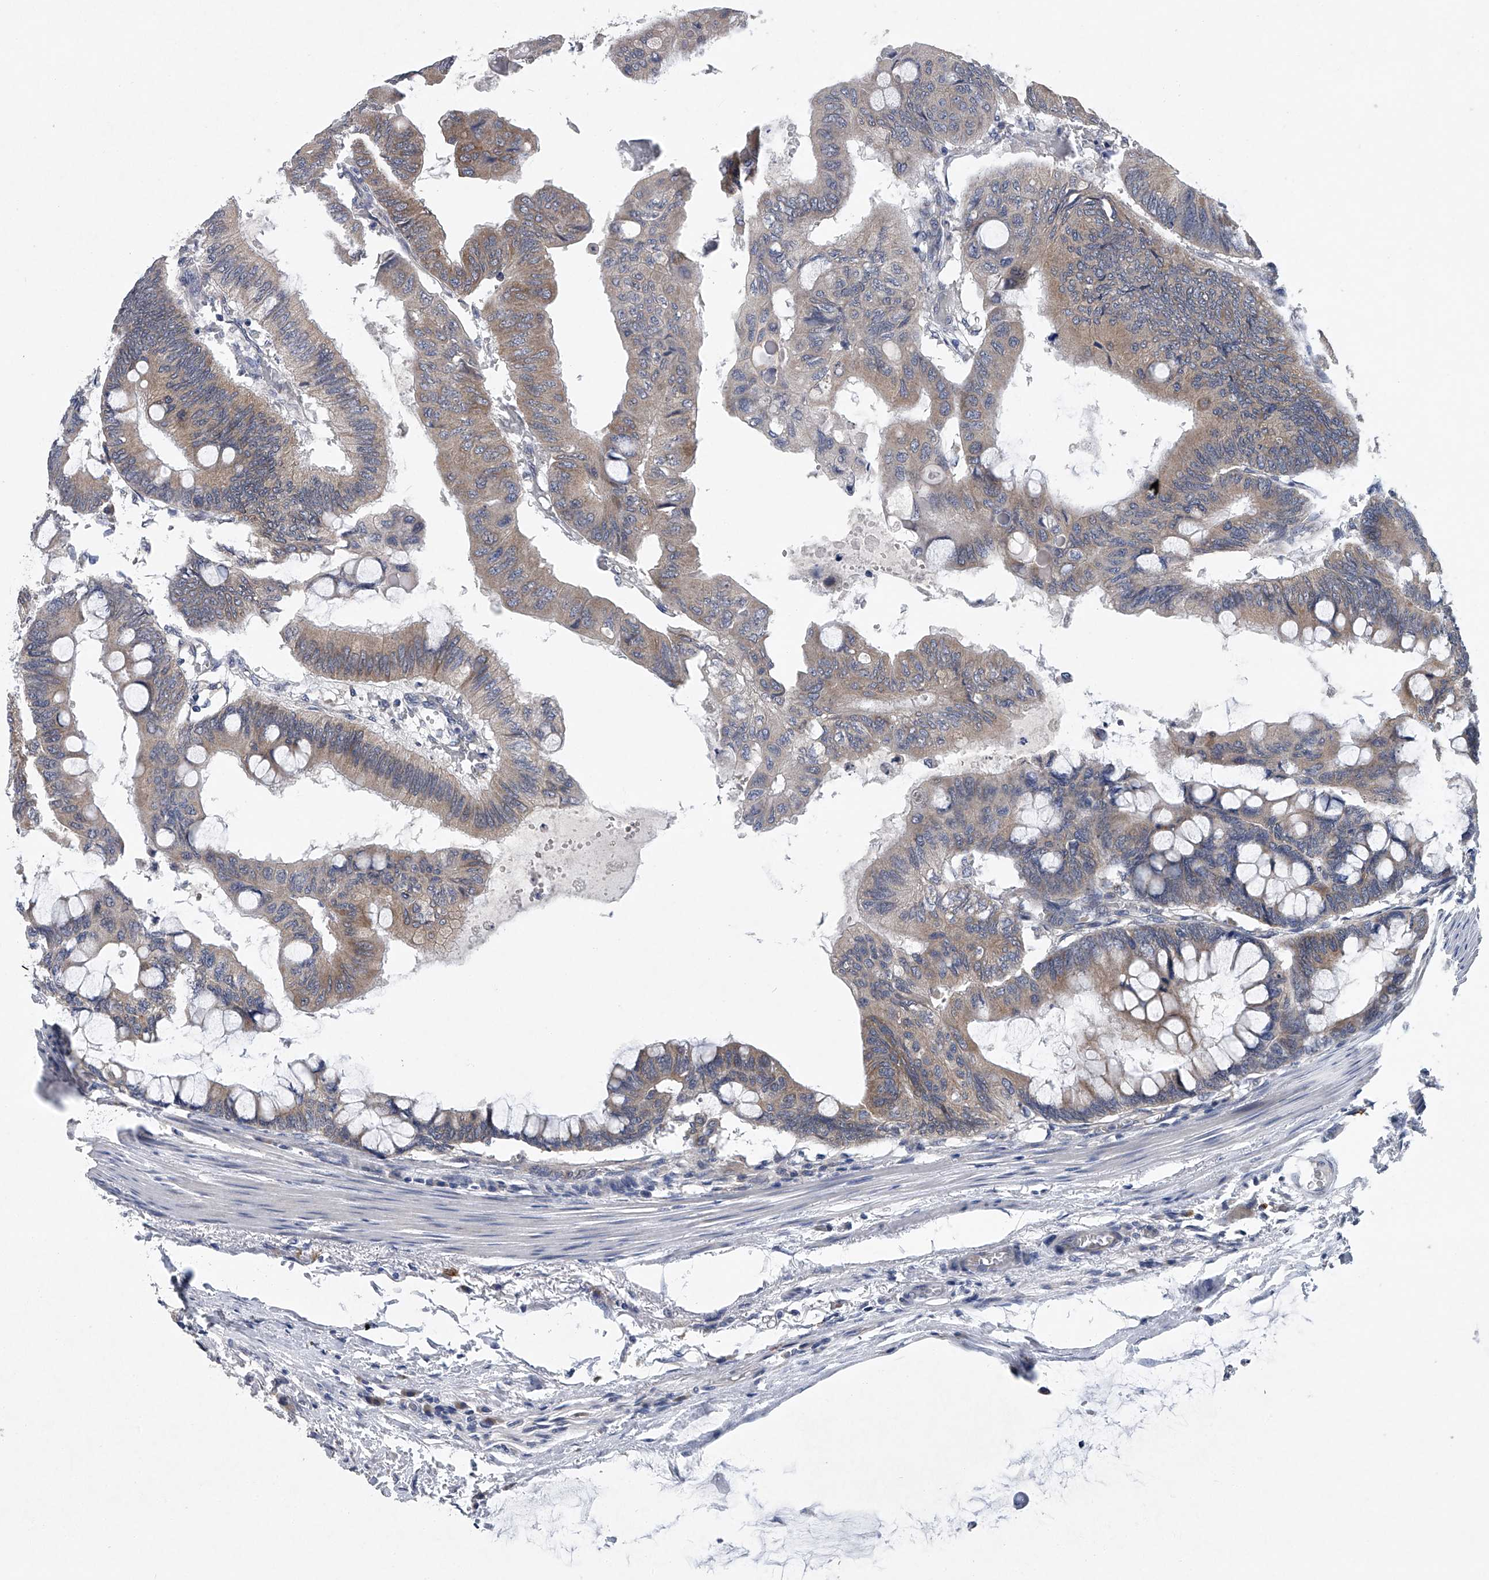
{"staining": {"intensity": "moderate", "quantity": "25%-75%", "location": "cytoplasmic/membranous"}, "tissue": "colorectal cancer", "cell_type": "Tumor cells", "image_type": "cancer", "snomed": [{"axis": "morphology", "description": "Normal tissue, NOS"}, {"axis": "morphology", "description": "Adenocarcinoma, NOS"}, {"axis": "topography", "description": "Rectum"}, {"axis": "topography", "description": "Peripheral nerve tissue"}], "caption": "This is a photomicrograph of immunohistochemistry (IHC) staining of colorectal cancer, which shows moderate positivity in the cytoplasmic/membranous of tumor cells.", "gene": "RNF5", "patient": {"sex": "male", "age": 92}}